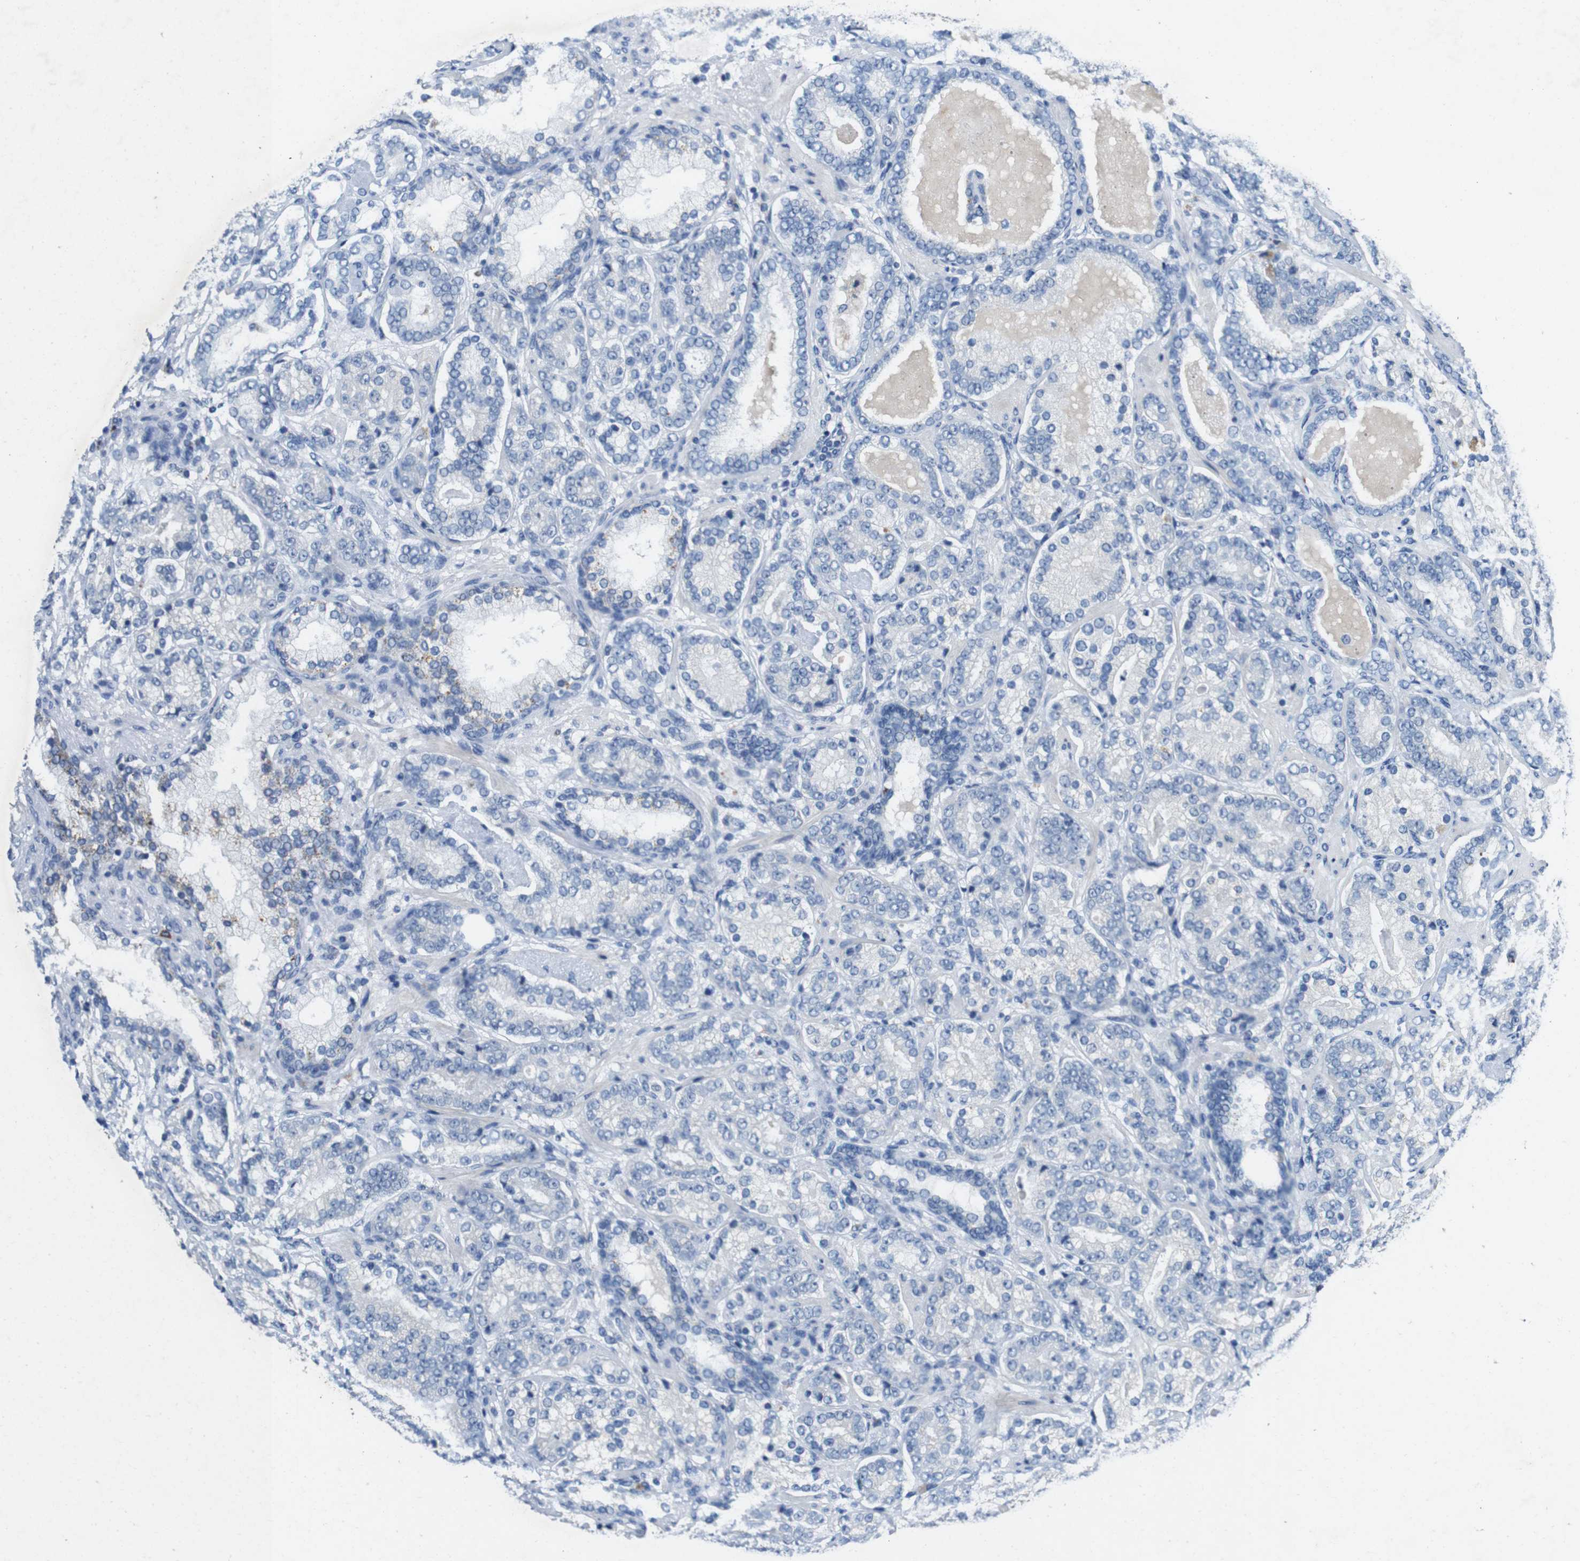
{"staining": {"intensity": "negative", "quantity": "none", "location": "none"}, "tissue": "prostate cancer", "cell_type": "Tumor cells", "image_type": "cancer", "snomed": [{"axis": "morphology", "description": "Adenocarcinoma, High grade"}, {"axis": "topography", "description": "Prostate"}], "caption": "Tumor cells are negative for protein expression in human prostate cancer.", "gene": "SLC2A8", "patient": {"sex": "male", "age": 61}}